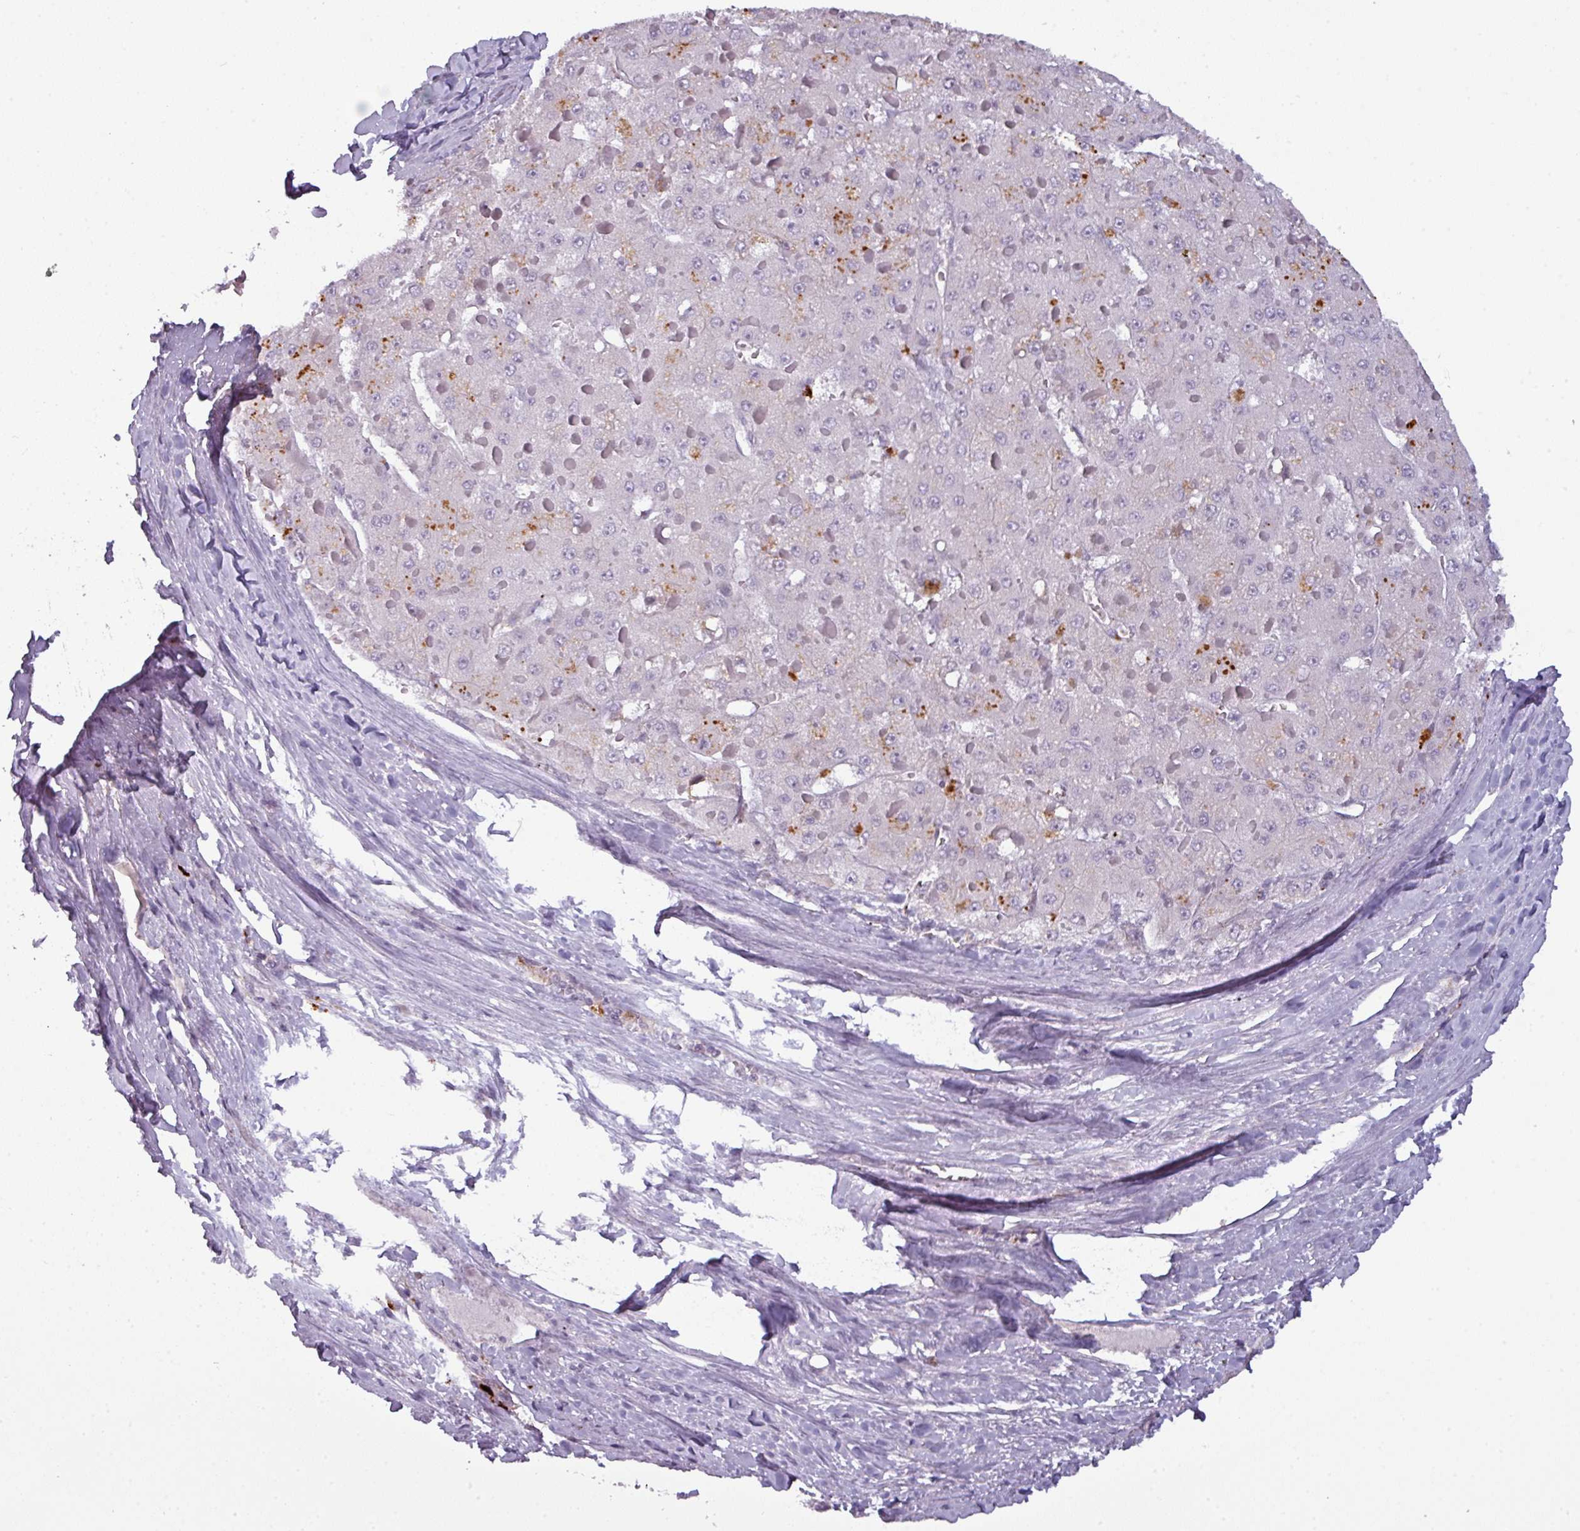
{"staining": {"intensity": "negative", "quantity": "none", "location": "none"}, "tissue": "liver cancer", "cell_type": "Tumor cells", "image_type": "cancer", "snomed": [{"axis": "morphology", "description": "Carcinoma, Hepatocellular, NOS"}, {"axis": "topography", "description": "Liver"}], "caption": "This is an IHC micrograph of human liver hepatocellular carcinoma. There is no expression in tumor cells.", "gene": "TMEFF1", "patient": {"sex": "female", "age": 73}}